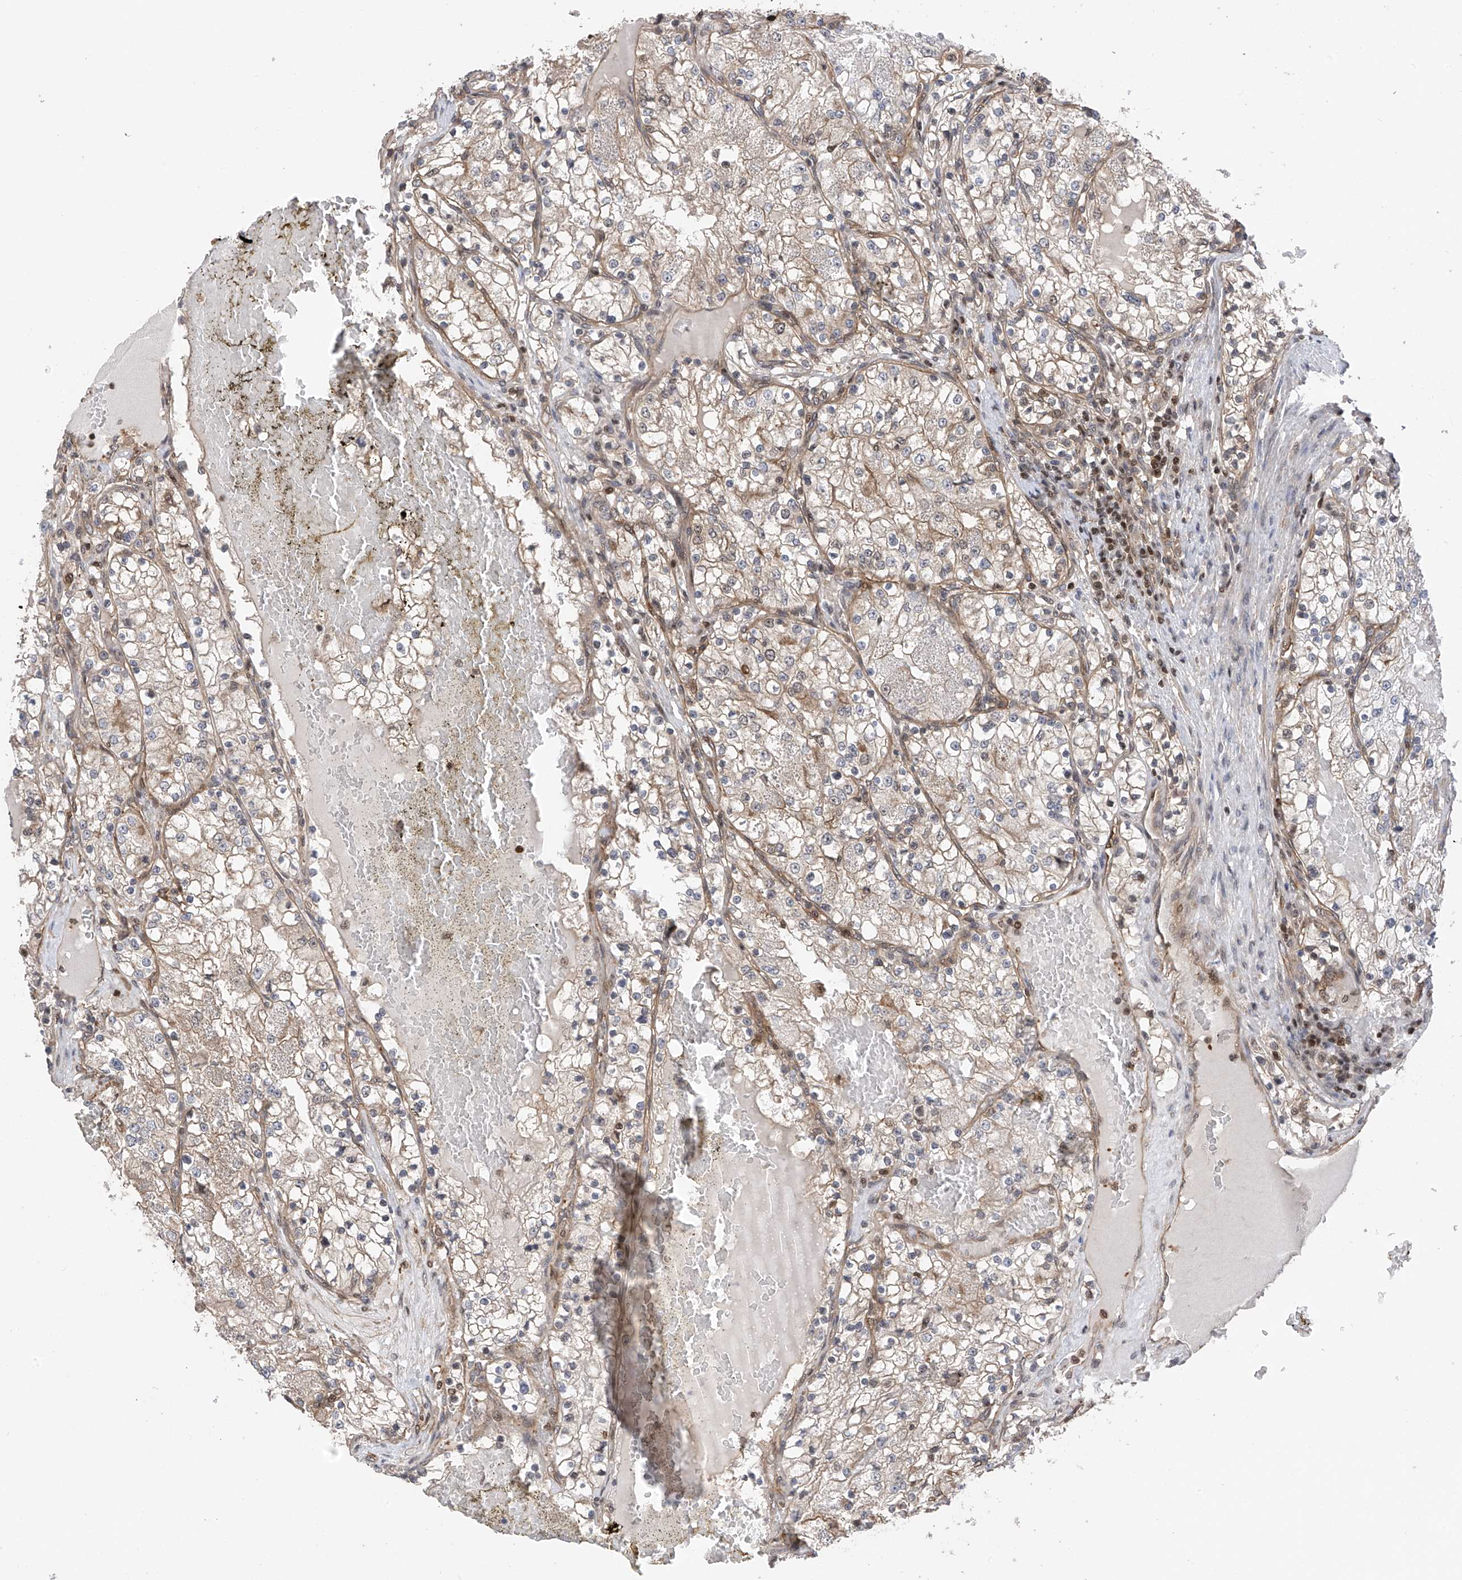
{"staining": {"intensity": "negative", "quantity": "none", "location": "none"}, "tissue": "renal cancer", "cell_type": "Tumor cells", "image_type": "cancer", "snomed": [{"axis": "morphology", "description": "Normal tissue, NOS"}, {"axis": "morphology", "description": "Adenocarcinoma, NOS"}, {"axis": "topography", "description": "Kidney"}], "caption": "This is a image of IHC staining of adenocarcinoma (renal), which shows no staining in tumor cells.", "gene": "DNAJC9", "patient": {"sex": "male", "age": 68}}